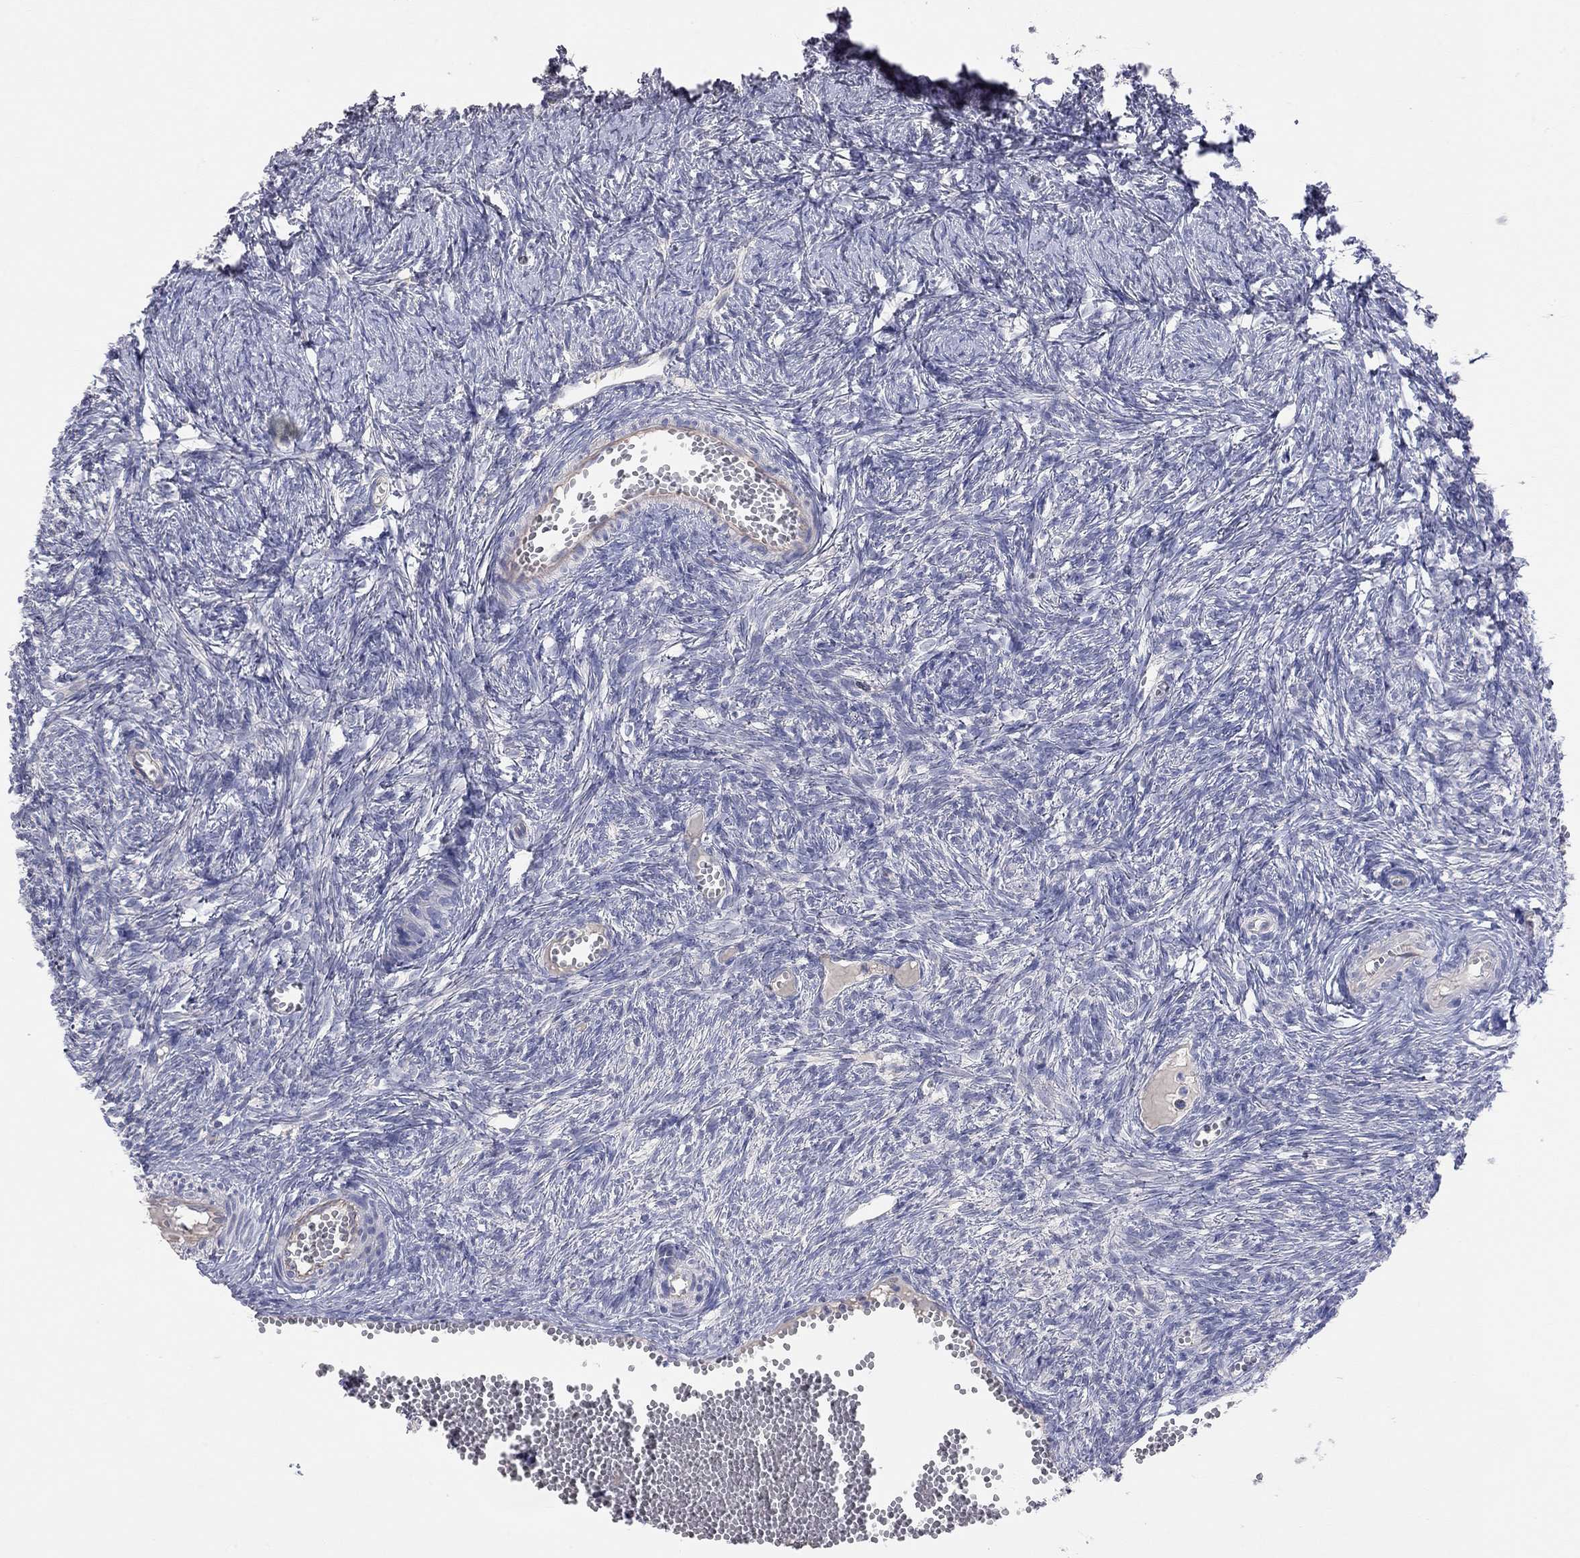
{"staining": {"intensity": "negative", "quantity": "none", "location": "none"}, "tissue": "ovary", "cell_type": "Follicle cells", "image_type": "normal", "snomed": [{"axis": "morphology", "description": "Normal tissue, NOS"}, {"axis": "topography", "description": "Ovary"}], "caption": "Protein analysis of benign ovary exhibits no significant staining in follicle cells. (Brightfield microscopy of DAB (3,3'-diaminobenzidine) IHC at high magnification).", "gene": "KCNB1", "patient": {"sex": "female", "age": 43}}